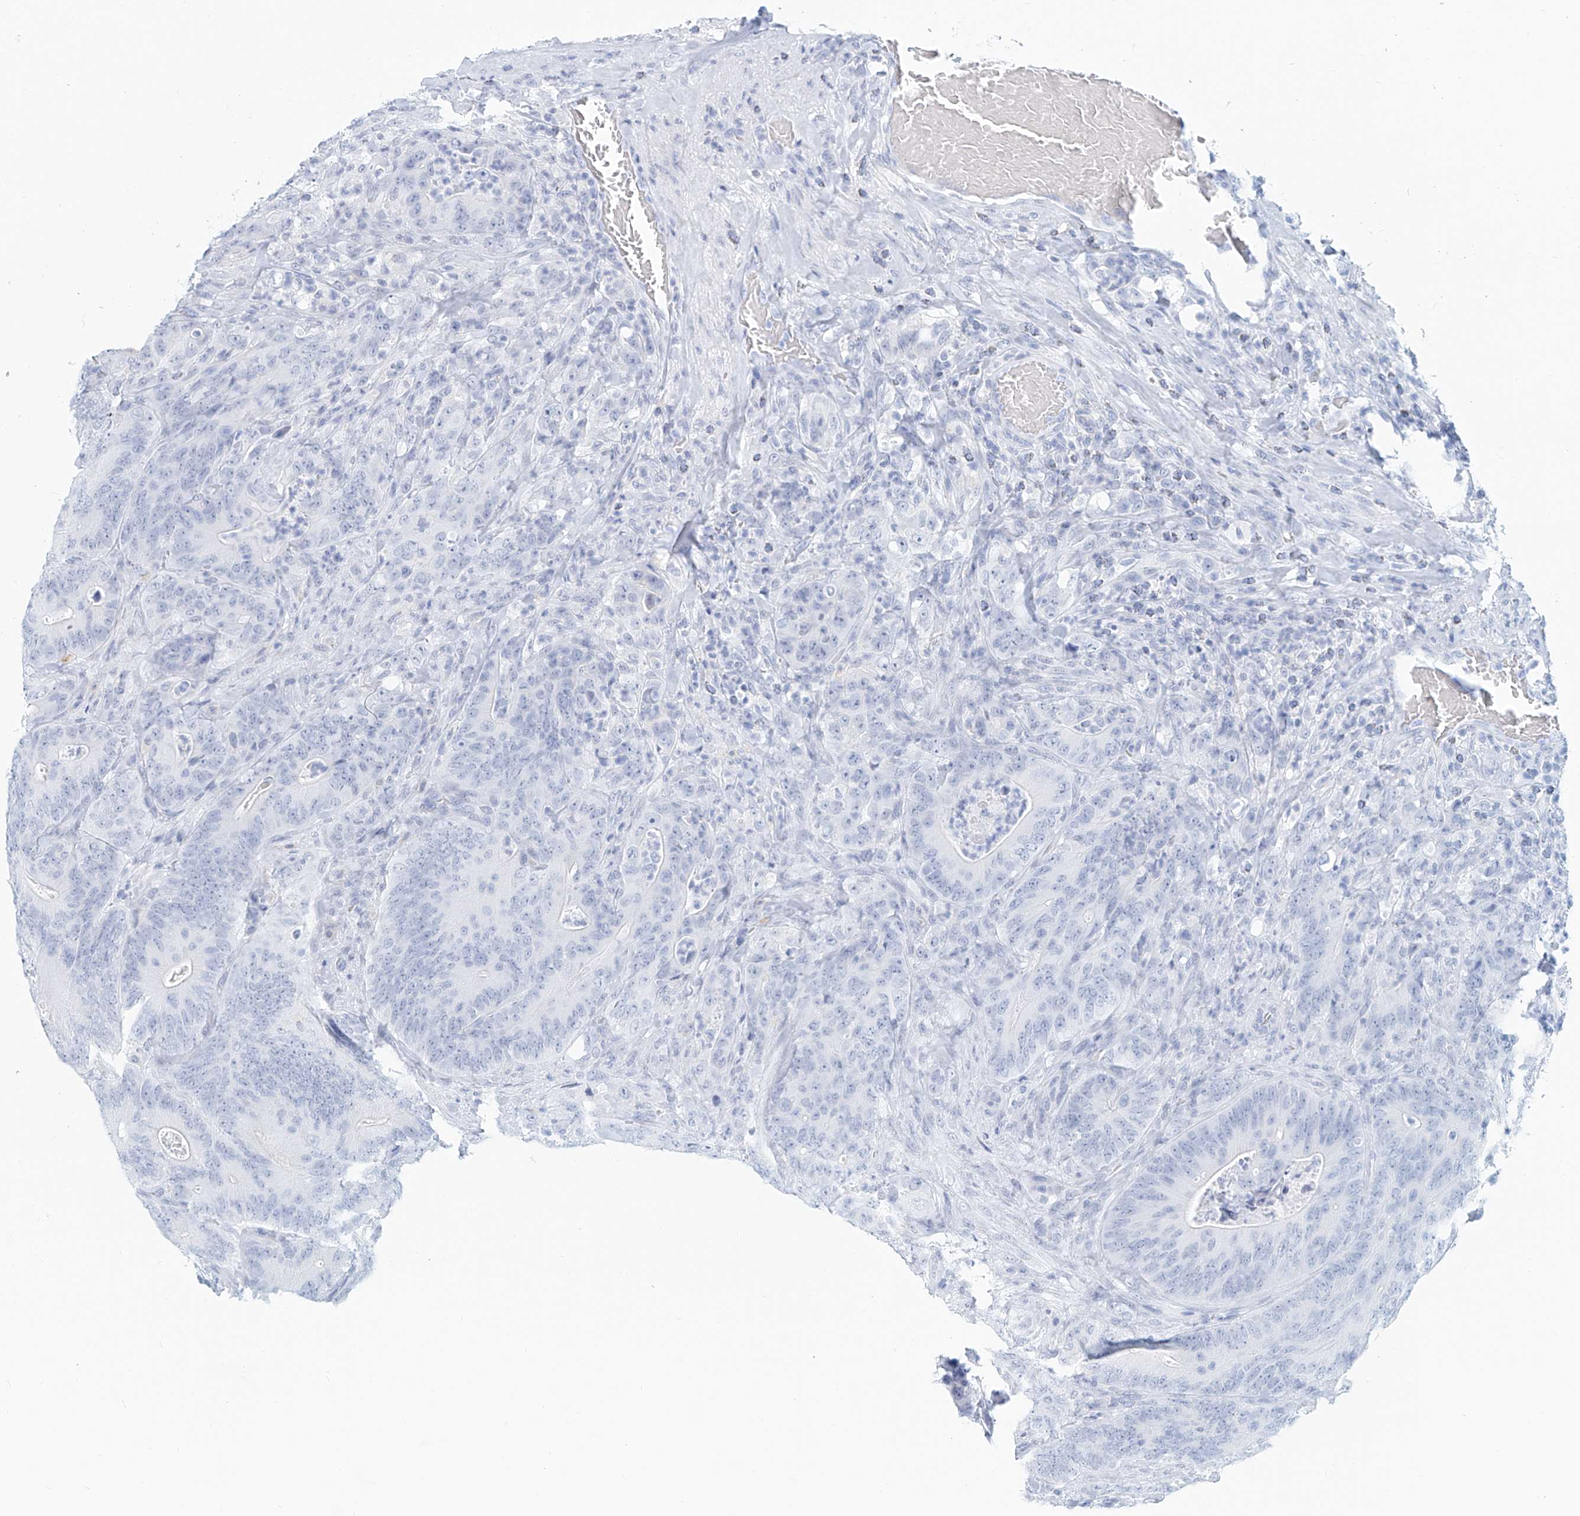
{"staining": {"intensity": "negative", "quantity": "none", "location": "none"}, "tissue": "colorectal cancer", "cell_type": "Tumor cells", "image_type": "cancer", "snomed": [{"axis": "morphology", "description": "Normal tissue, NOS"}, {"axis": "topography", "description": "Colon"}], "caption": "A micrograph of colorectal cancer stained for a protein shows no brown staining in tumor cells.", "gene": "SASH1", "patient": {"sex": "female", "age": 82}}